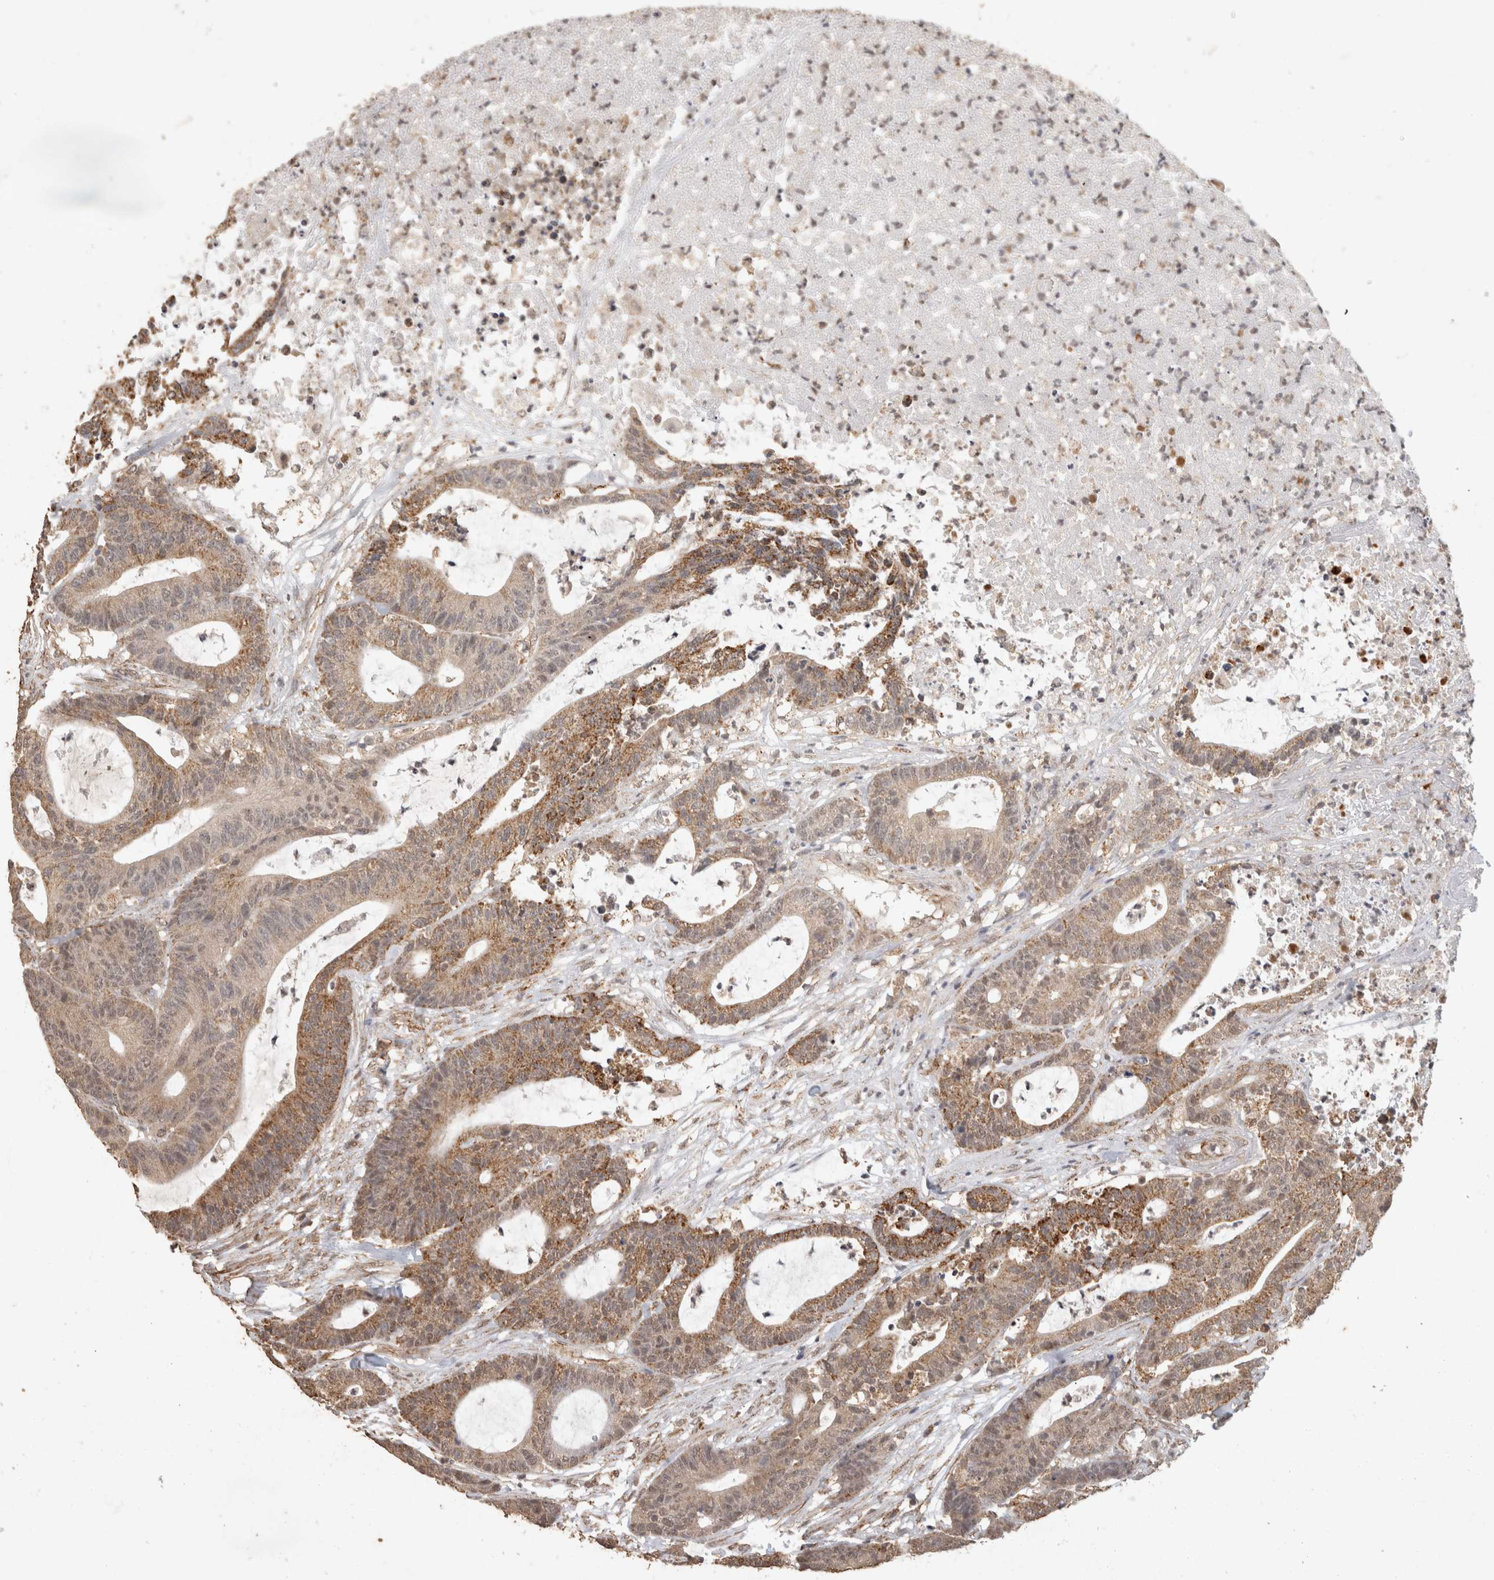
{"staining": {"intensity": "moderate", "quantity": ">75%", "location": "cytoplasmic/membranous"}, "tissue": "colorectal cancer", "cell_type": "Tumor cells", "image_type": "cancer", "snomed": [{"axis": "morphology", "description": "Adenocarcinoma, NOS"}, {"axis": "topography", "description": "Colon"}], "caption": "Tumor cells exhibit medium levels of moderate cytoplasmic/membranous staining in about >75% of cells in adenocarcinoma (colorectal).", "gene": "BNIP3L", "patient": {"sex": "female", "age": 84}}